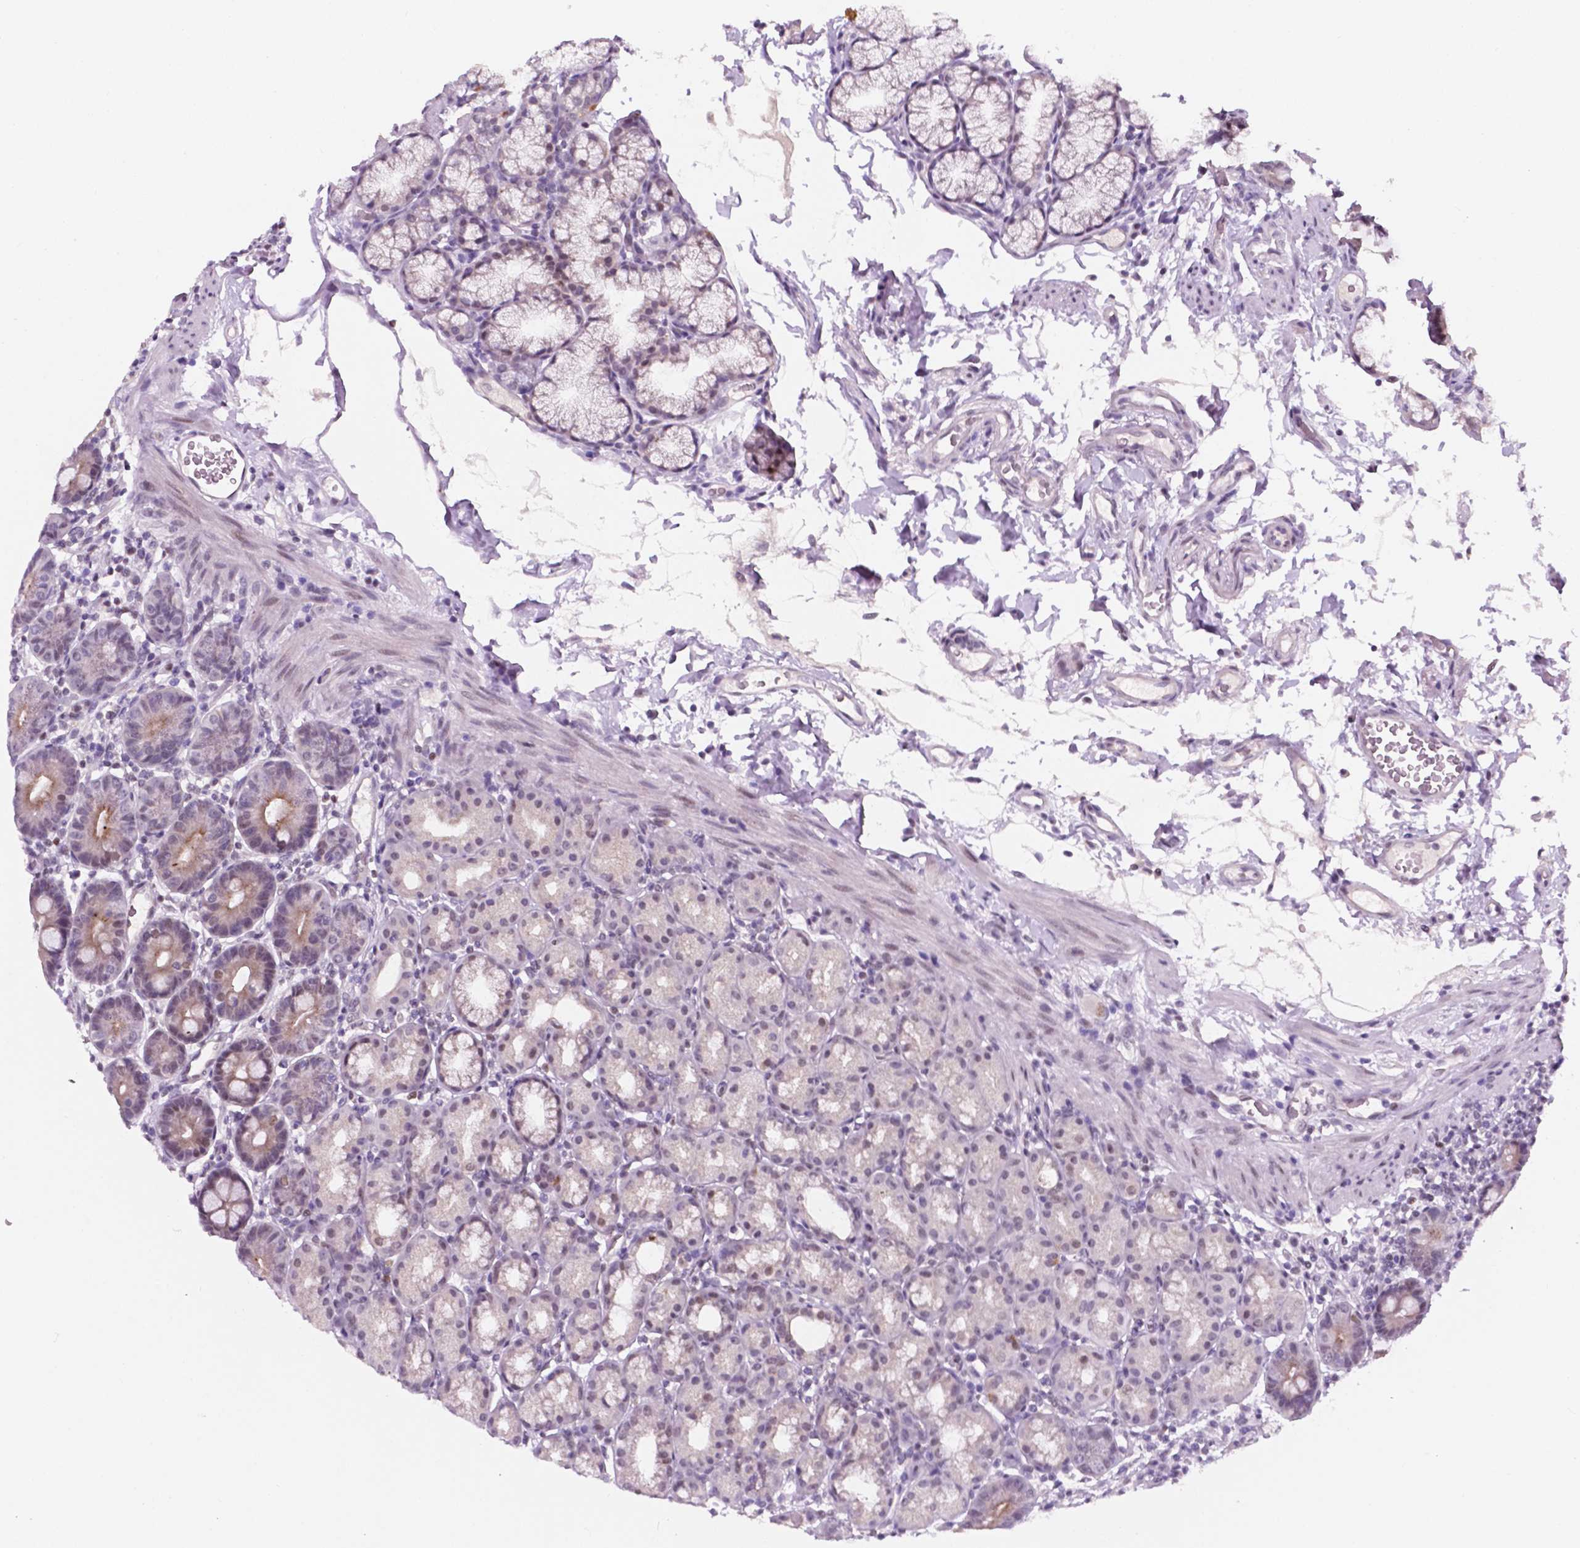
{"staining": {"intensity": "moderate", "quantity": "25%-75%", "location": "cytoplasmic/membranous"}, "tissue": "duodenum", "cell_type": "Glandular cells", "image_type": "normal", "snomed": [{"axis": "morphology", "description": "Normal tissue, NOS"}, {"axis": "topography", "description": "Pancreas"}, {"axis": "topography", "description": "Duodenum"}], "caption": "A micrograph of duodenum stained for a protein demonstrates moderate cytoplasmic/membranous brown staining in glandular cells.", "gene": "FAM50B", "patient": {"sex": "male", "age": 59}}